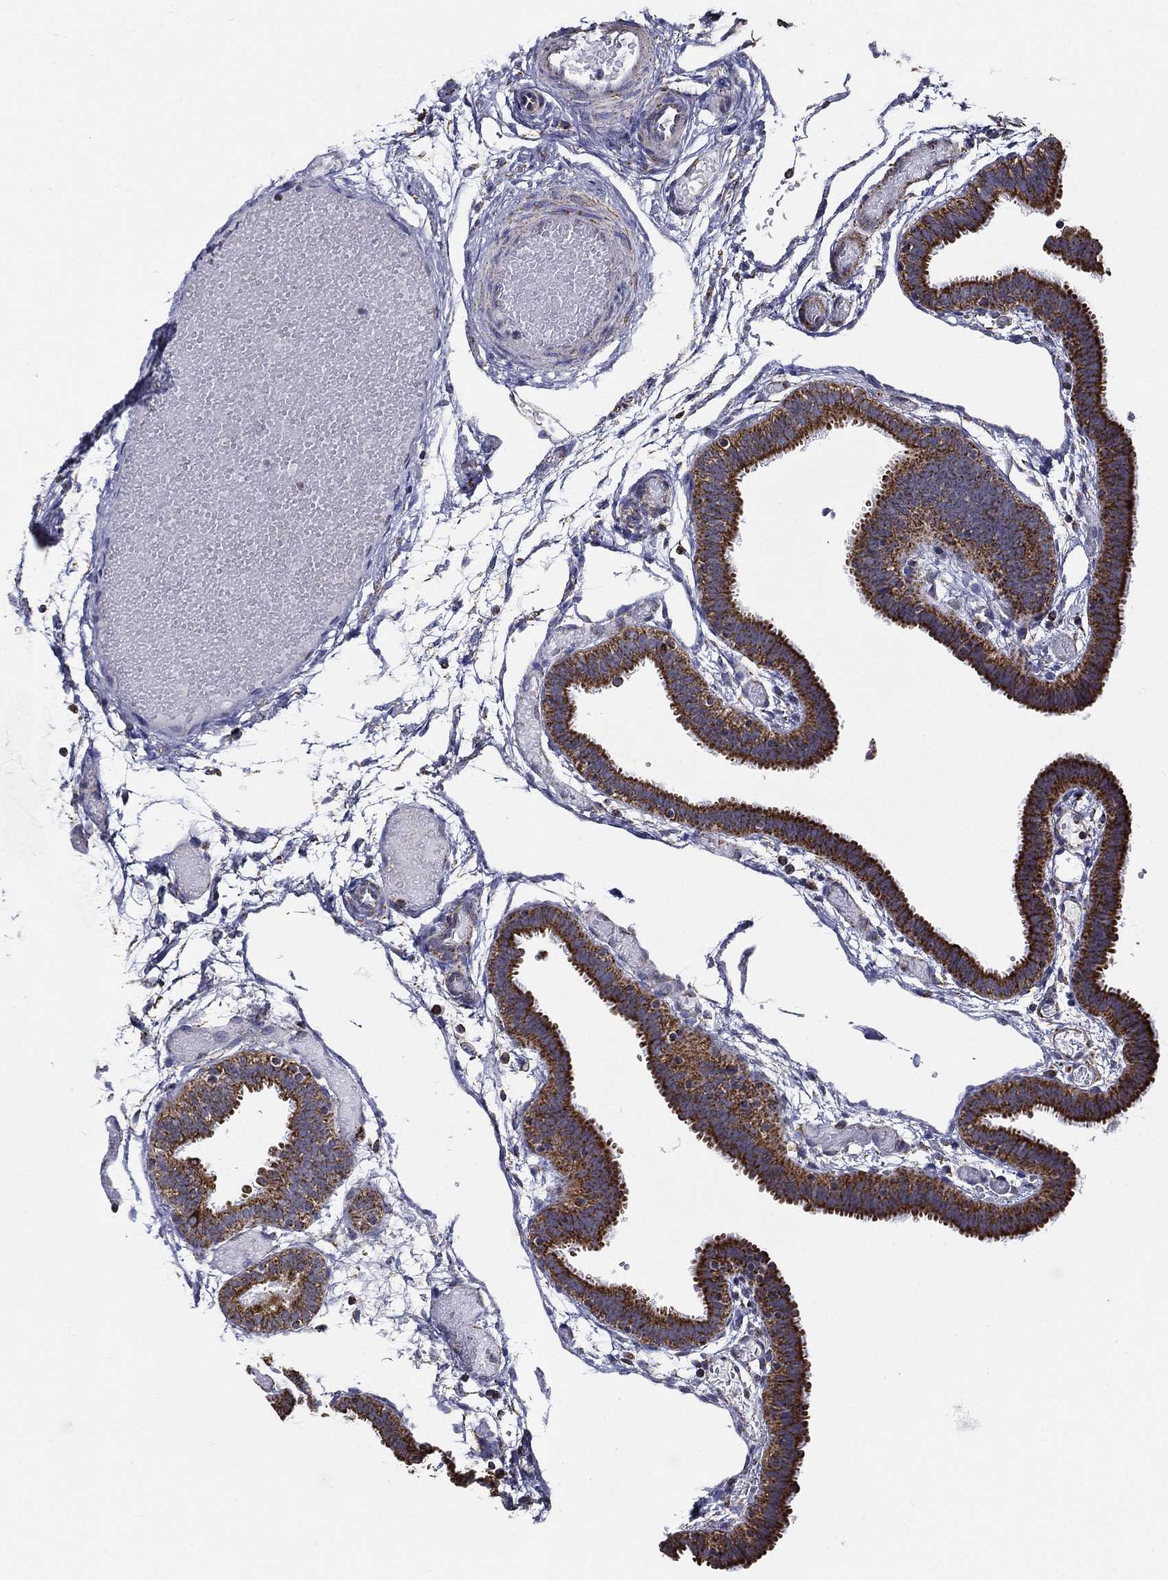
{"staining": {"intensity": "strong", "quantity": ">75%", "location": "cytoplasmic/membranous"}, "tissue": "fallopian tube", "cell_type": "Glandular cells", "image_type": "normal", "snomed": [{"axis": "morphology", "description": "Normal tissue, NOS"}, {"axis": "topography", "description": "Fallopian tube"}], "caption": "A high amount of strong cytoplasmic/membranous positivity is appreciated in approximately >75% of glandular cells in unremarkable fallopian tube.", "gene": "NDUFAB1", "patient": {"sex": "female", "age": 37}}